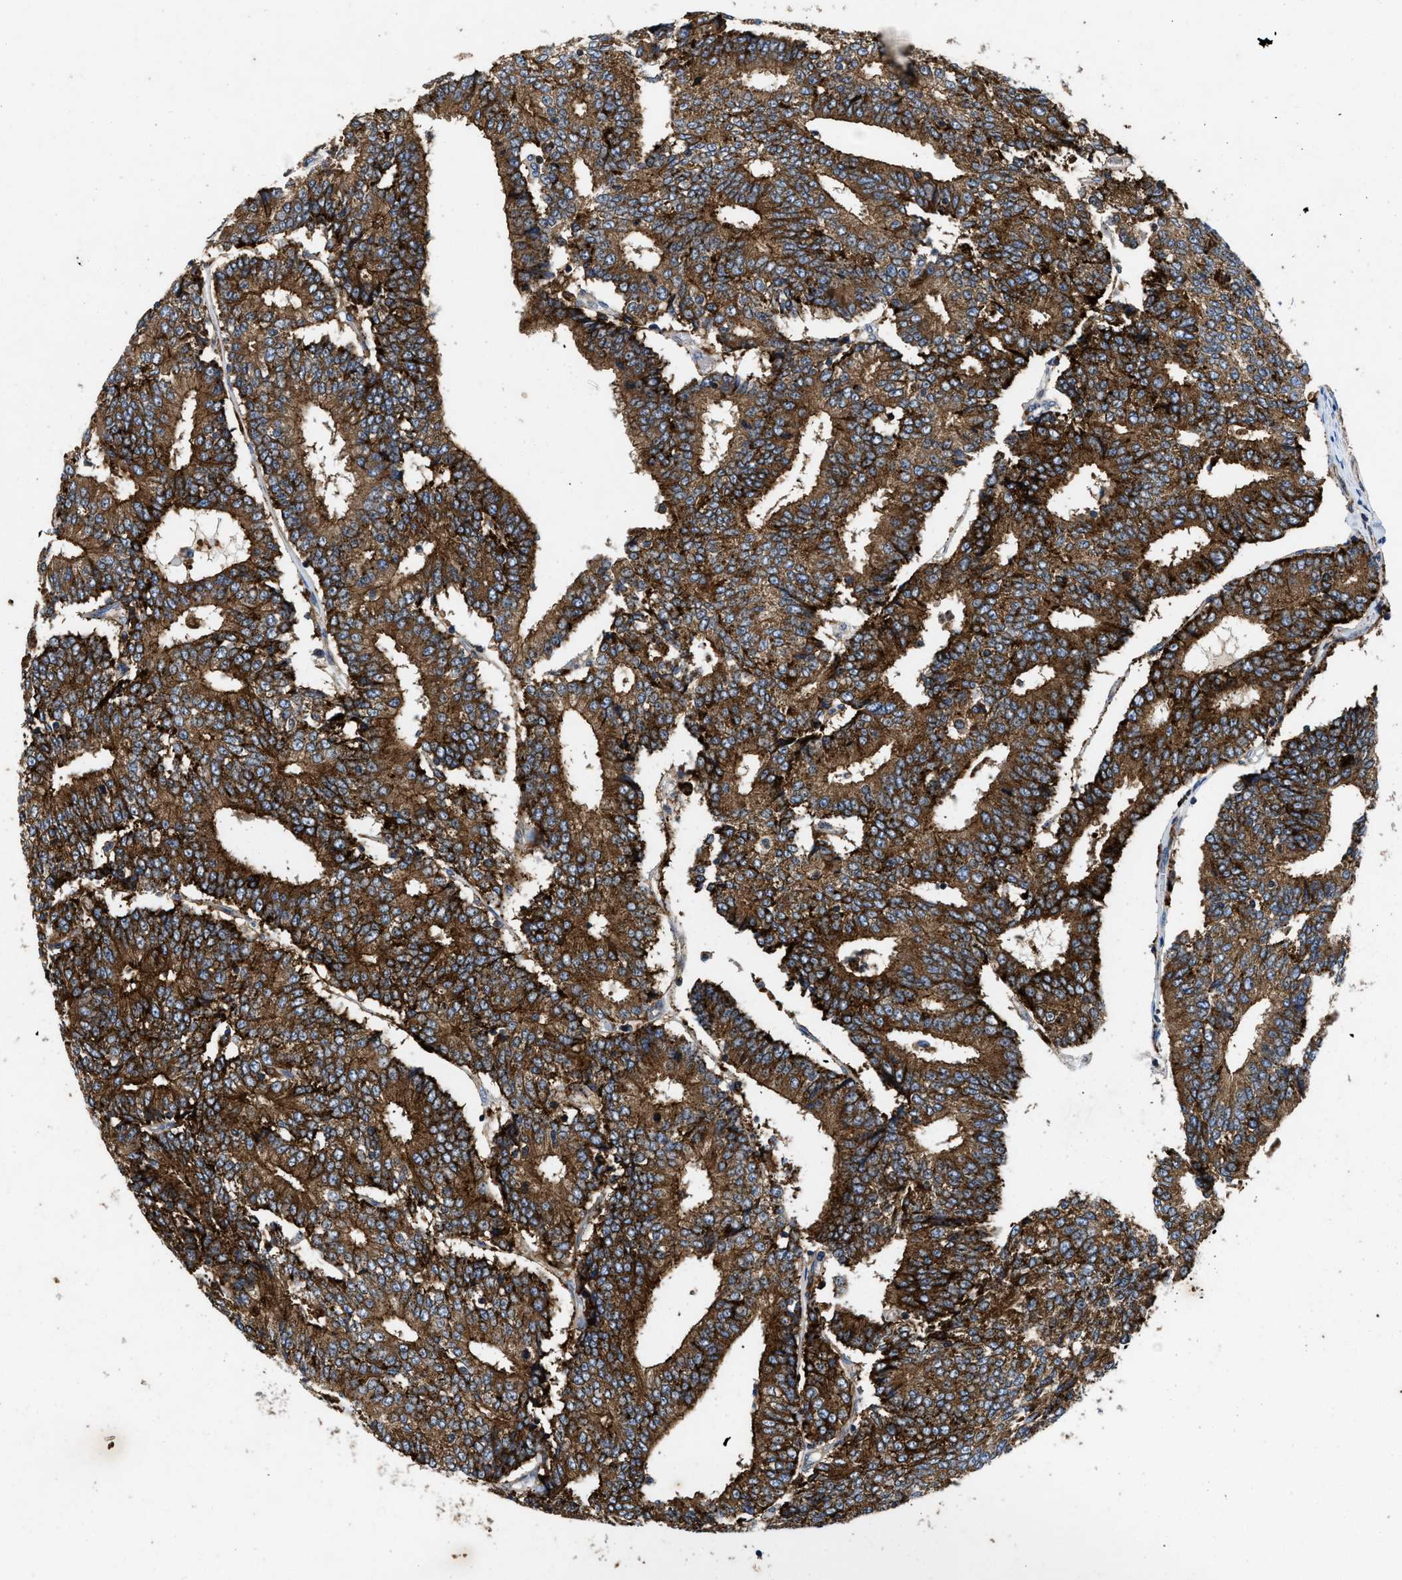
{"staining": {"intensity": "strong", "quantity": ">75%", "location": "cytoplasmic/membranous"}, "tissue": "prostate cancer", "cell_type": "Tumor cells", "image_type": "cancer", "snomed": [{"axis": "morphology", "description": "Normal tissue, NOS"}, {"axis": "morphology", "description": "Adenocarcinoma, High grade"}, {"axis": "topography", "description": "Prostate"}, {"axis": "topography", "description": "Seminal veicle"}], "caption": "Prostate cancer stained with a brown dye displays strong cytoplasmic/membranous positive positivity in about >75% of tumor cells.", "gene": "ENPP4", "patient": {"sex": "male", "age": 55}}